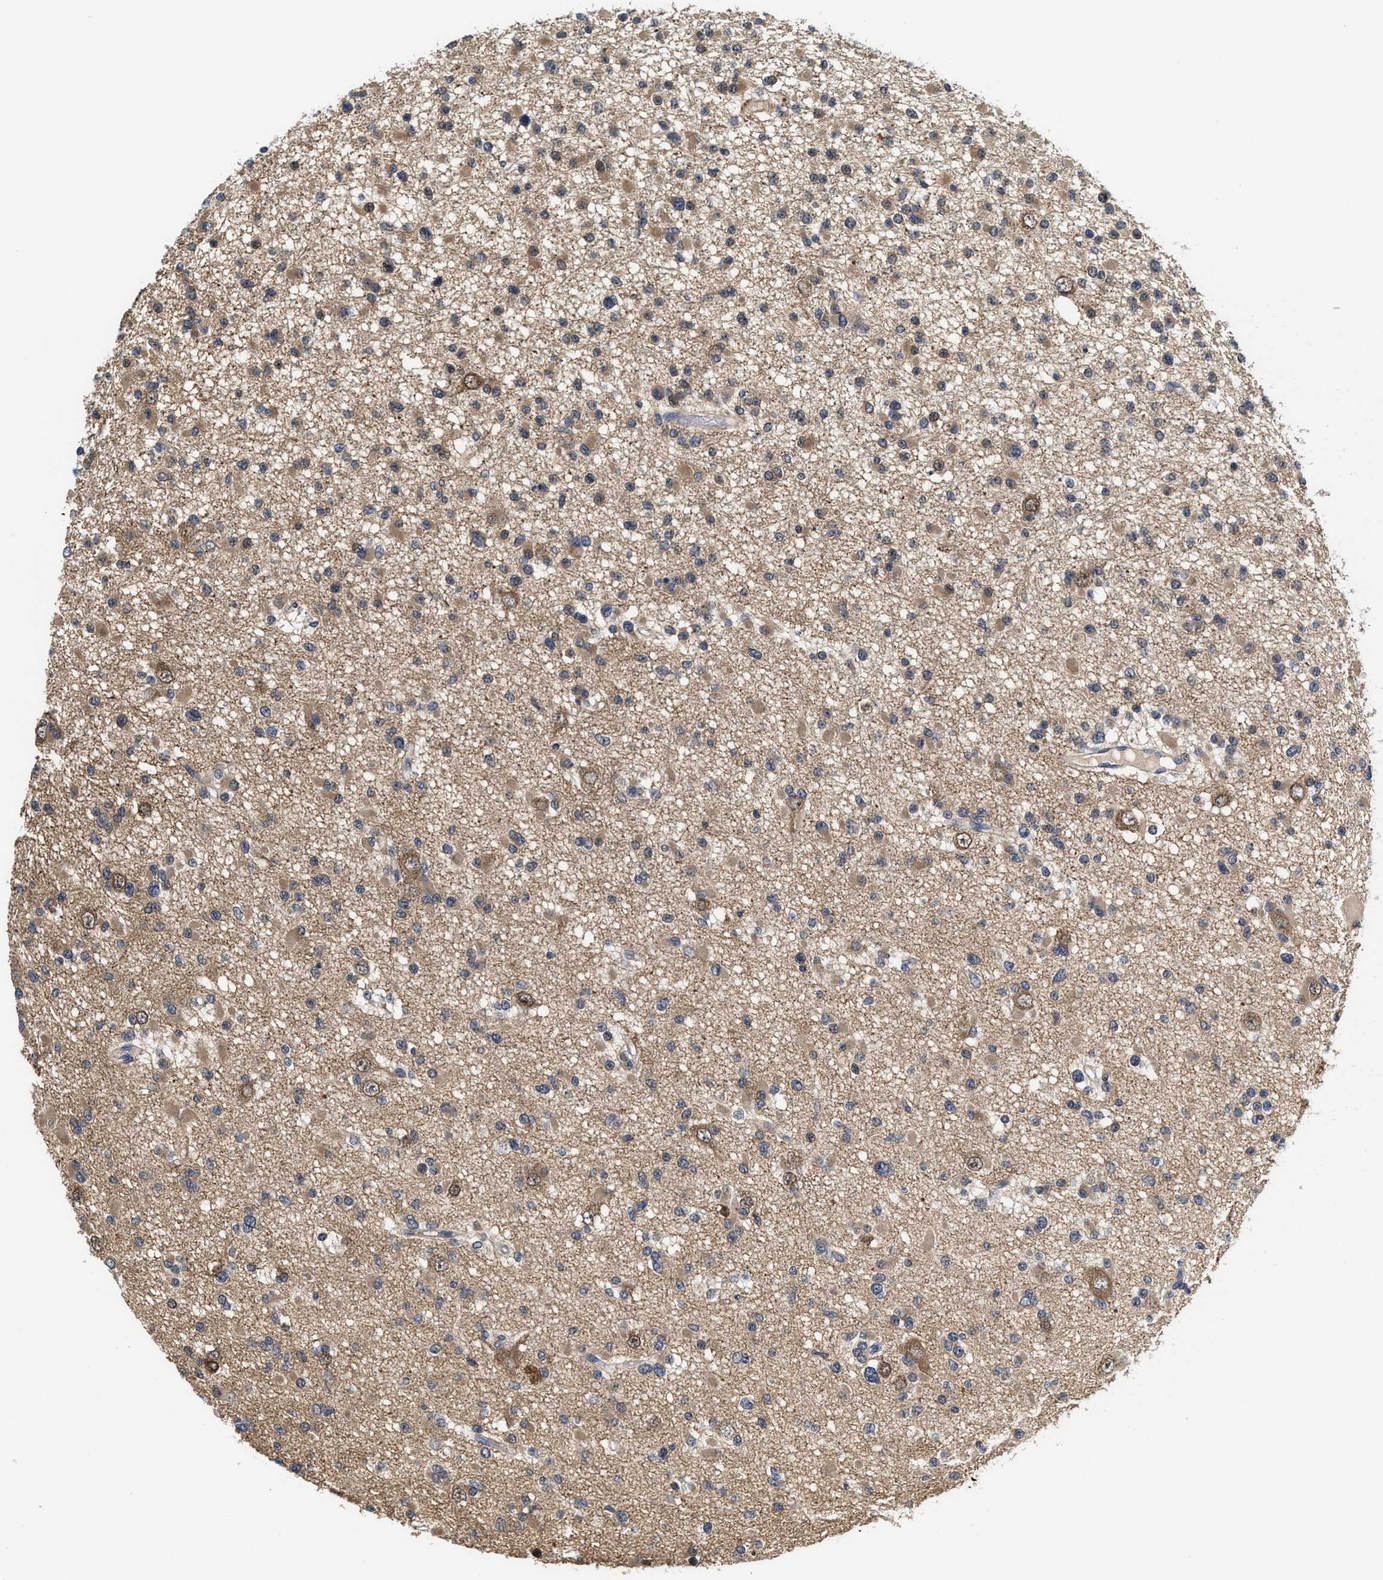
{"staining": {"intensity": "weak", "quantity": ">75%", "location": "cytoplasmic/membranous"}, "tissue": "glioma", "cell_type": "Tumor cells", "image_type": "cancer", "snomed": [{"axis": "morphology", "description": "Glioma, malignant, Low grade"}, {"axis": "topography", "description": "Brain"}], "caption": "Weak cytoplasmic/membranous positivity for a protein is identified in about >75% of tumor cells of low-grade glioma (malignant) using IHC.", "gene": "KIF12", "patient": {"sex": "female", "age": 22}}